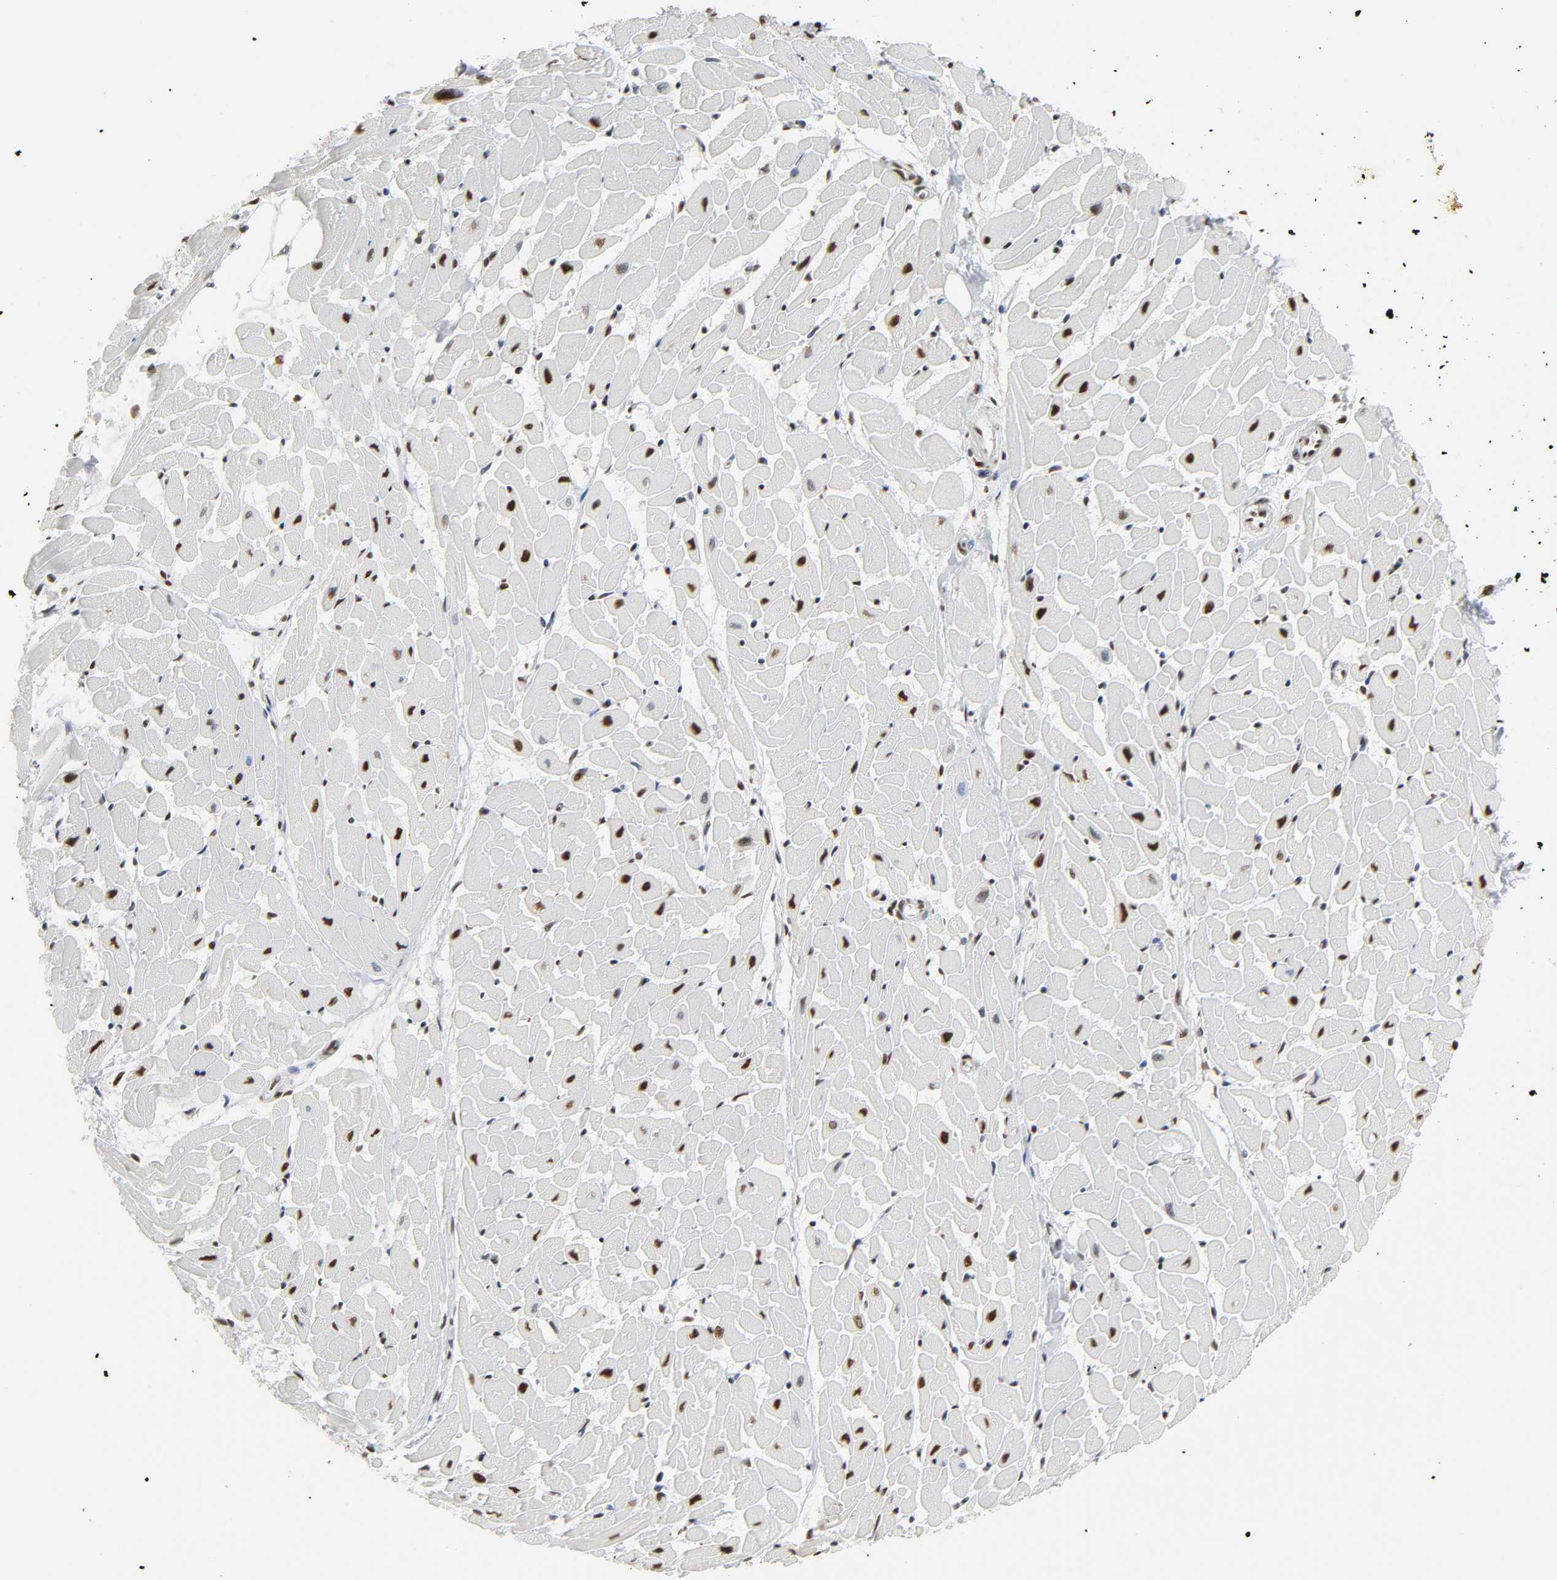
{"staining": {"intensity": "strong", "quantity": ">75%", "location": "nuclear"}, "tissue": "heart muscle", "cell_type": "Cardiomyocytes", "image_type": "normal", "snomed": [{"axis": "morphology", "description": "Normal tissue, NOS"}, {"axis": "topography", "description": "Heart"}], "caption": "The histopathology image reveals staining of unremarkable heart muscle, revealing strong nuclear protein positivity (brown color) within cardiomyocytes.", "gene": "HNRNPC", "patient": {"sex": "female", "age": 19}}